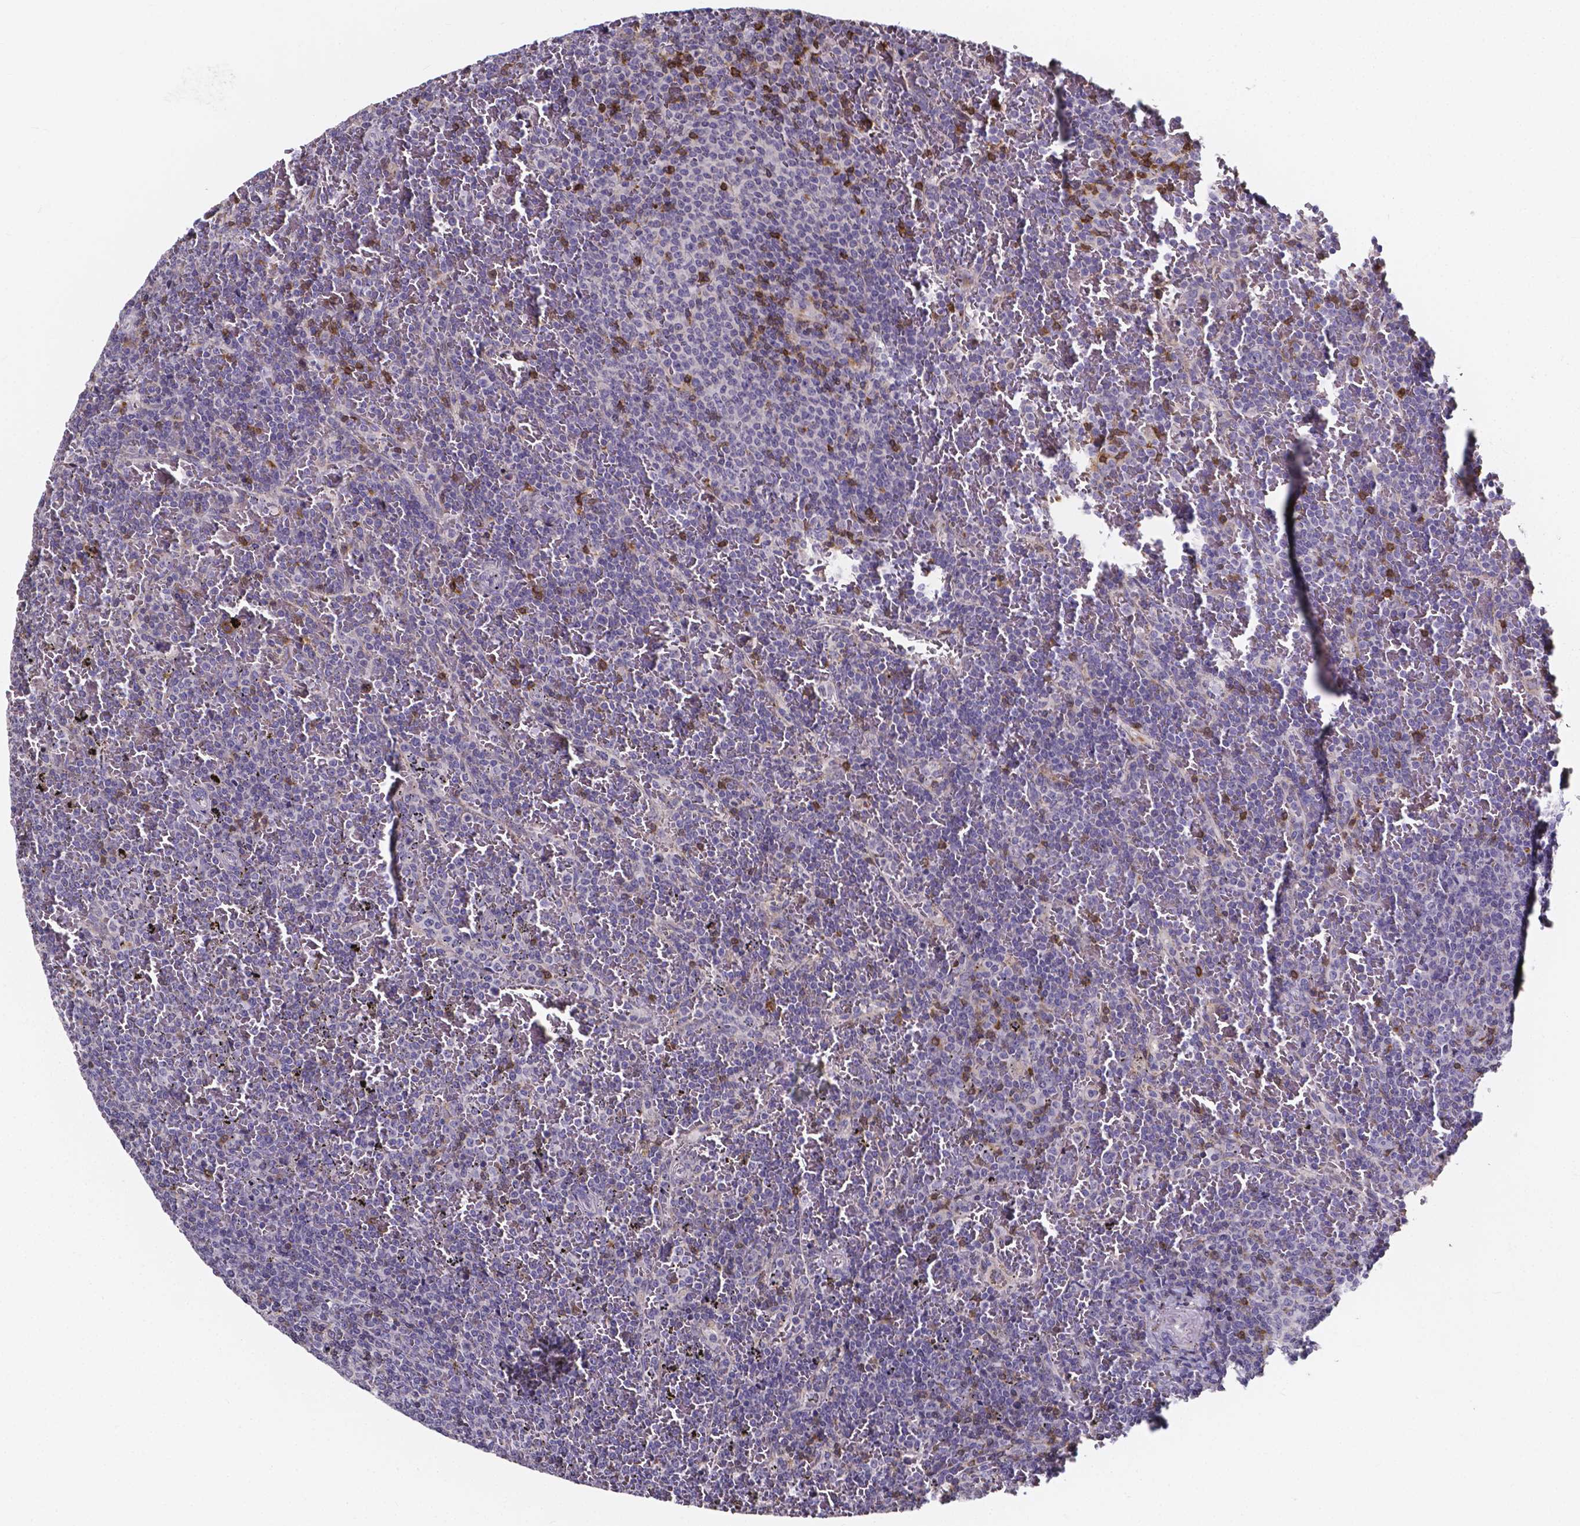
{"staining": {"intensity": "negative", "quantity": "none", "location": "none"}, "tissue": "lymphoma", "cell_type": "Tumor cells", "image_type": "cancer", "snomed": [{"axis": "morphology", "description": "Malignant lymphoma, non-Hodgkin's type, Low grade"}, {"axis": "topography", "description": "Spleen"}], "caption": "Low-grade malignant lymphoma, non-Hodgkin's type stained for a protein using immunohistochemistry shows no positivity tumor cells.", "gene": "THEMIS", "patient": {"sex": "female", "age": 77}}